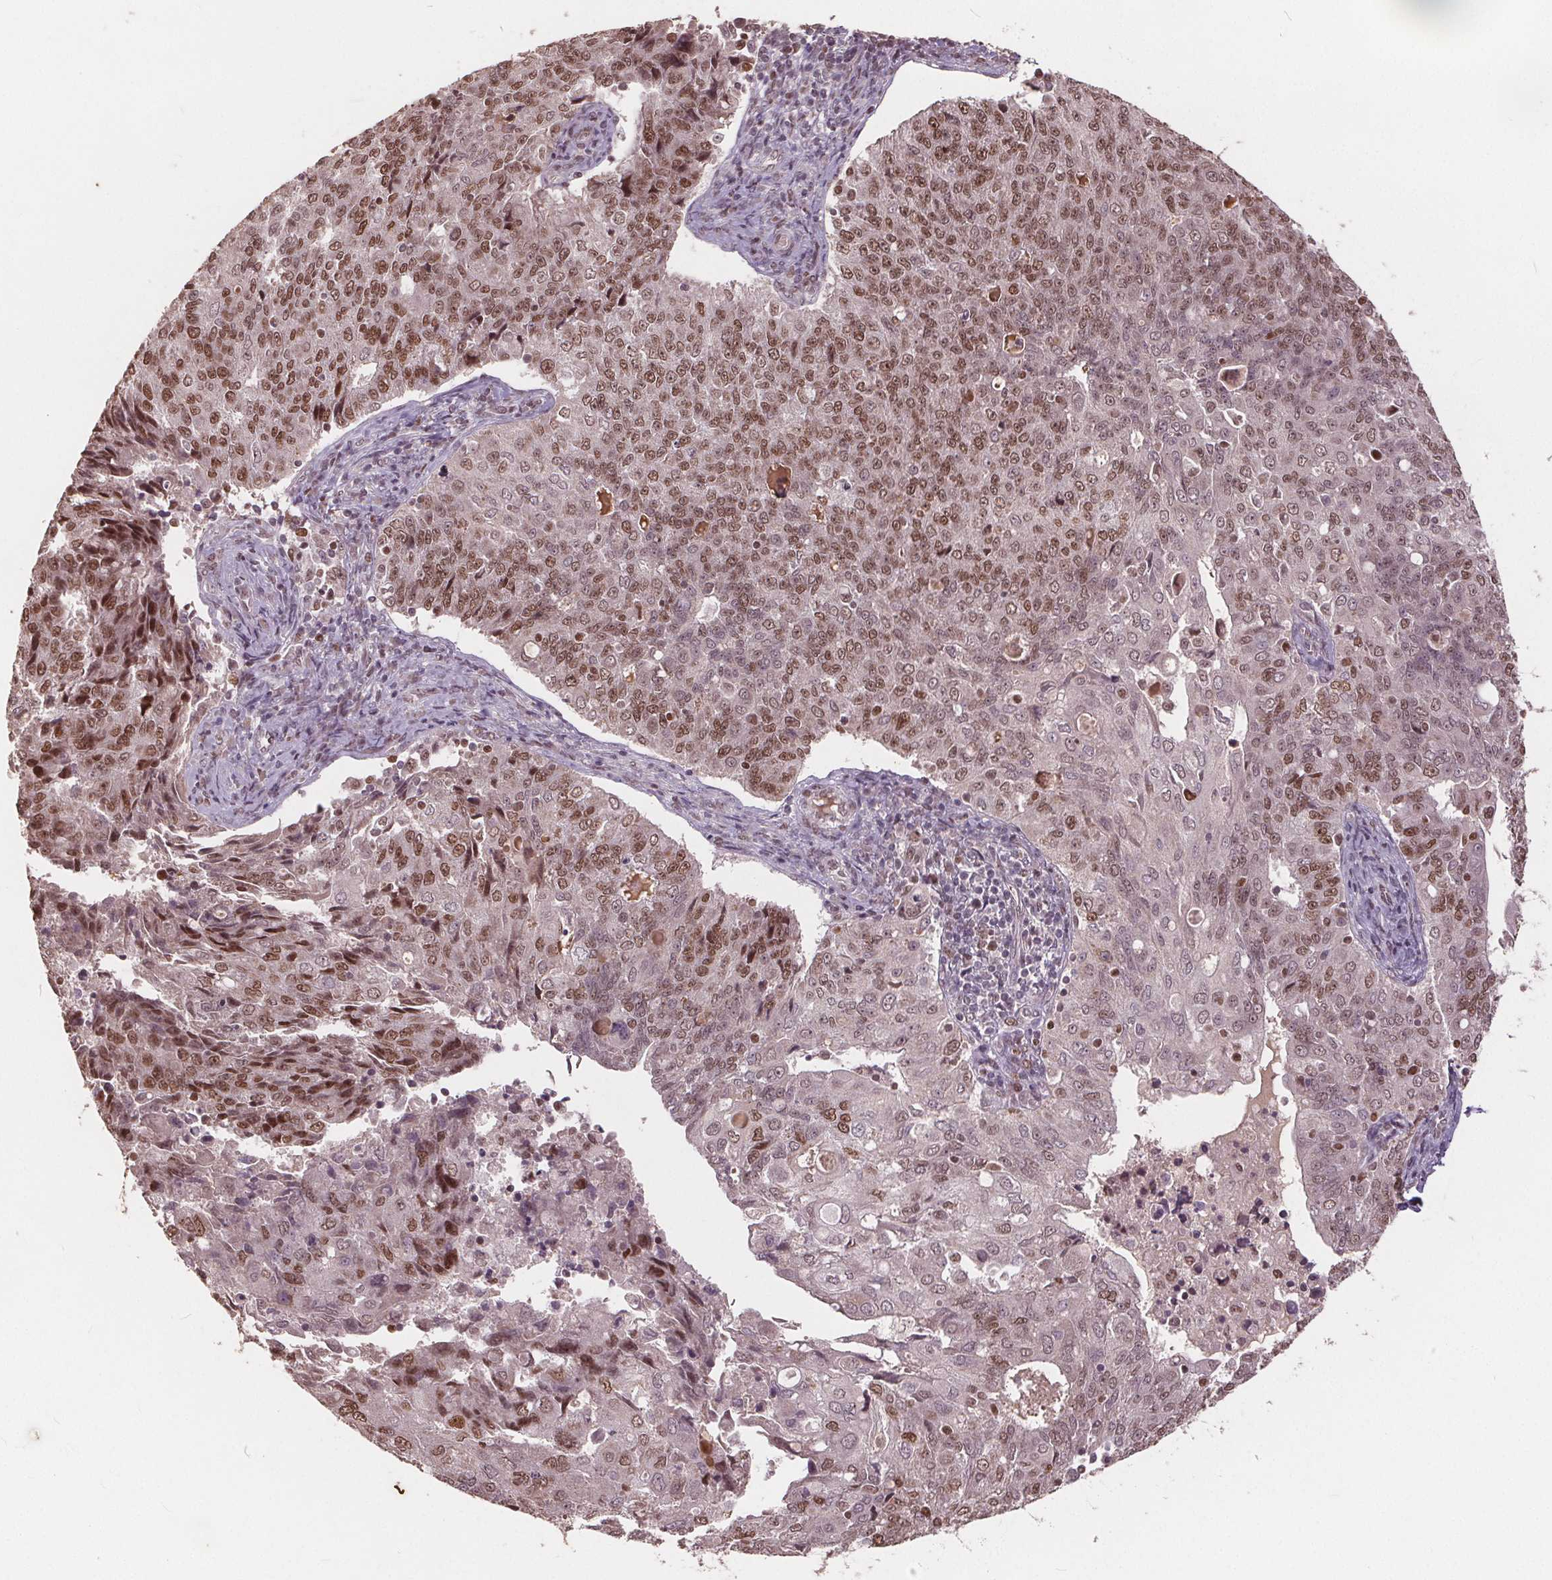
{"staining": {"intensity": "moderate", "quantity": ">75%", "location": "nuclear"}, "tissue": "endometrial cancer", "cell_type": "Tumor cells", "image_type": "cancer", "snomed": [{"axis": "morphology", "description": "Adenocarcinoma, NOS"}, {"axis": "topography", "description": "Endometrium"}], "caption": "There is medium levels of moderate nuclear expression in tumor cells of endometrial cancer (adenocarcinoma), as demonstrated by immunohistochemical staining (brown color).", "gene": "DNMT3B", "patient": {"sex": "female", "age": 43}}